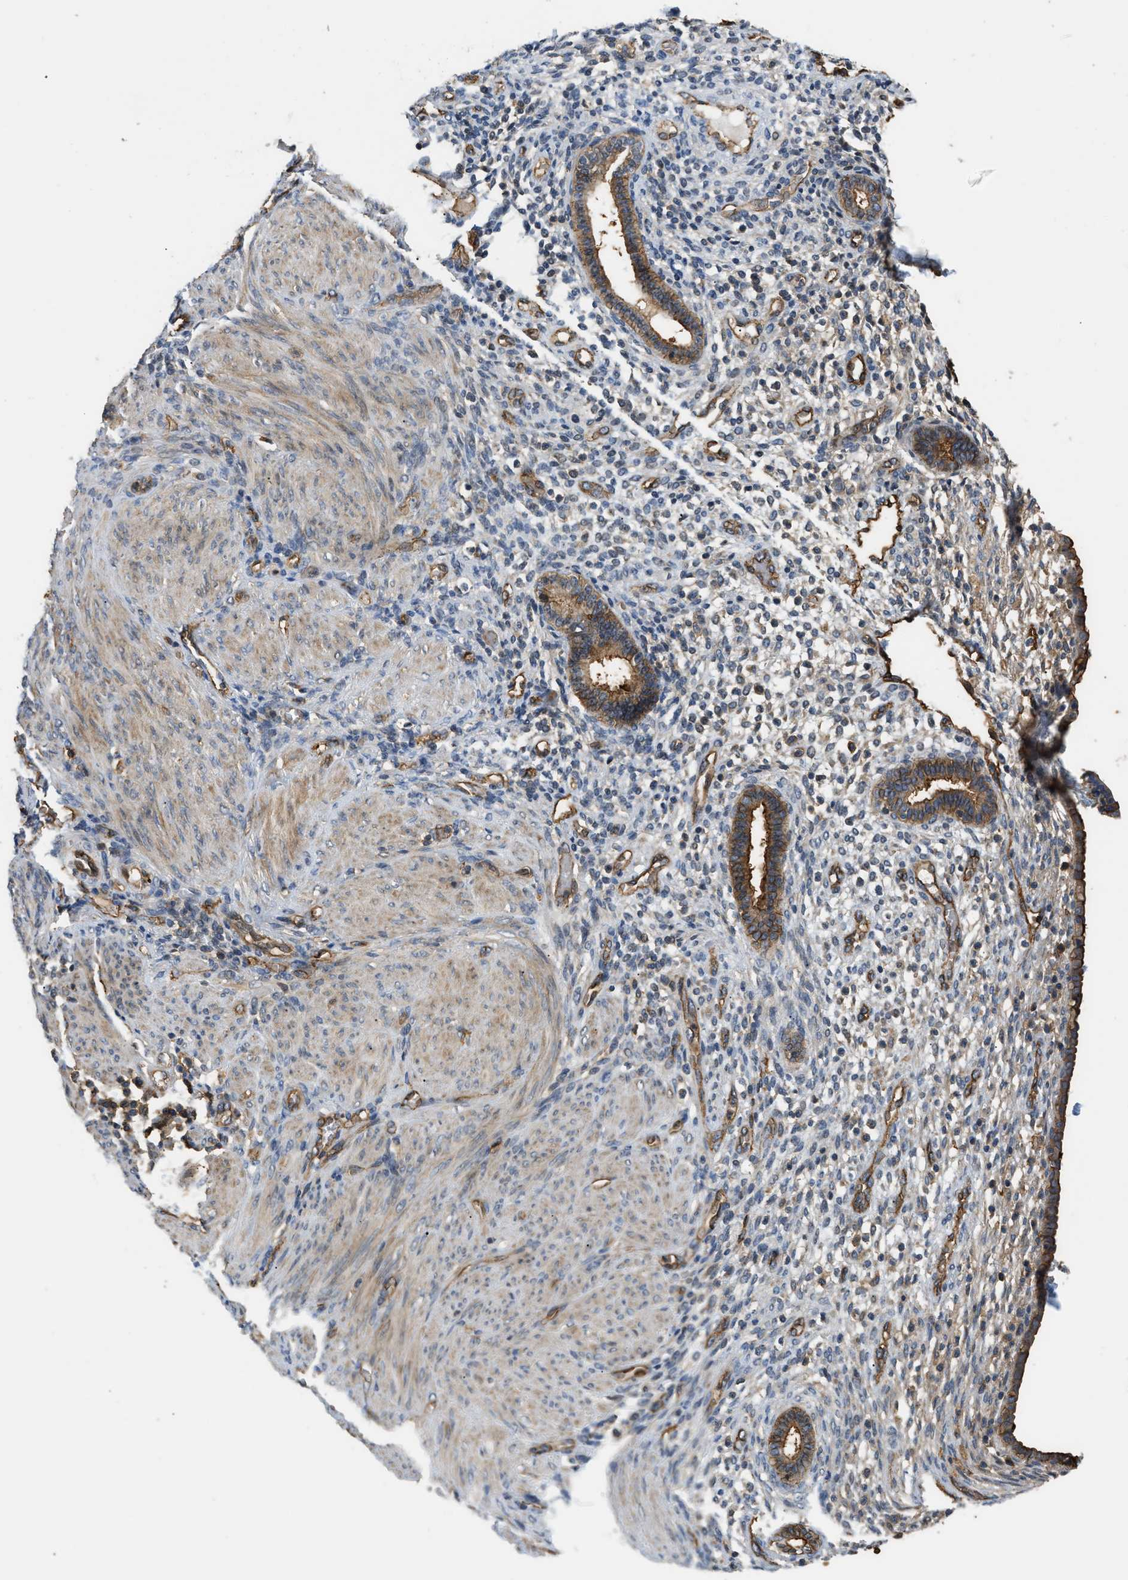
{"staining": {"intensity": "negative", "quantity": "none", "location": "none"}, "tissue": "endometrium", "cell_type": "Cells in endometrial stroma", "image_type": "normal", "snomed": [{"axis": "morphology", "description": "Normal tissue, NOS"}, {"axis": "topography", "description": "Endometrium"}], "caption": "This image is of benign endometrium stained with immunohistochemistry (IHC) to label a protein in brown with the nuclei are counter-stained blue. There is no expression in cells in endometrial stroma. The staining is performed using DAB brown chromogen with nuclei counter-stained in using hematoxylin.", "gene": "DDHD2", "patient": {"sex": "female", "age": 72}}